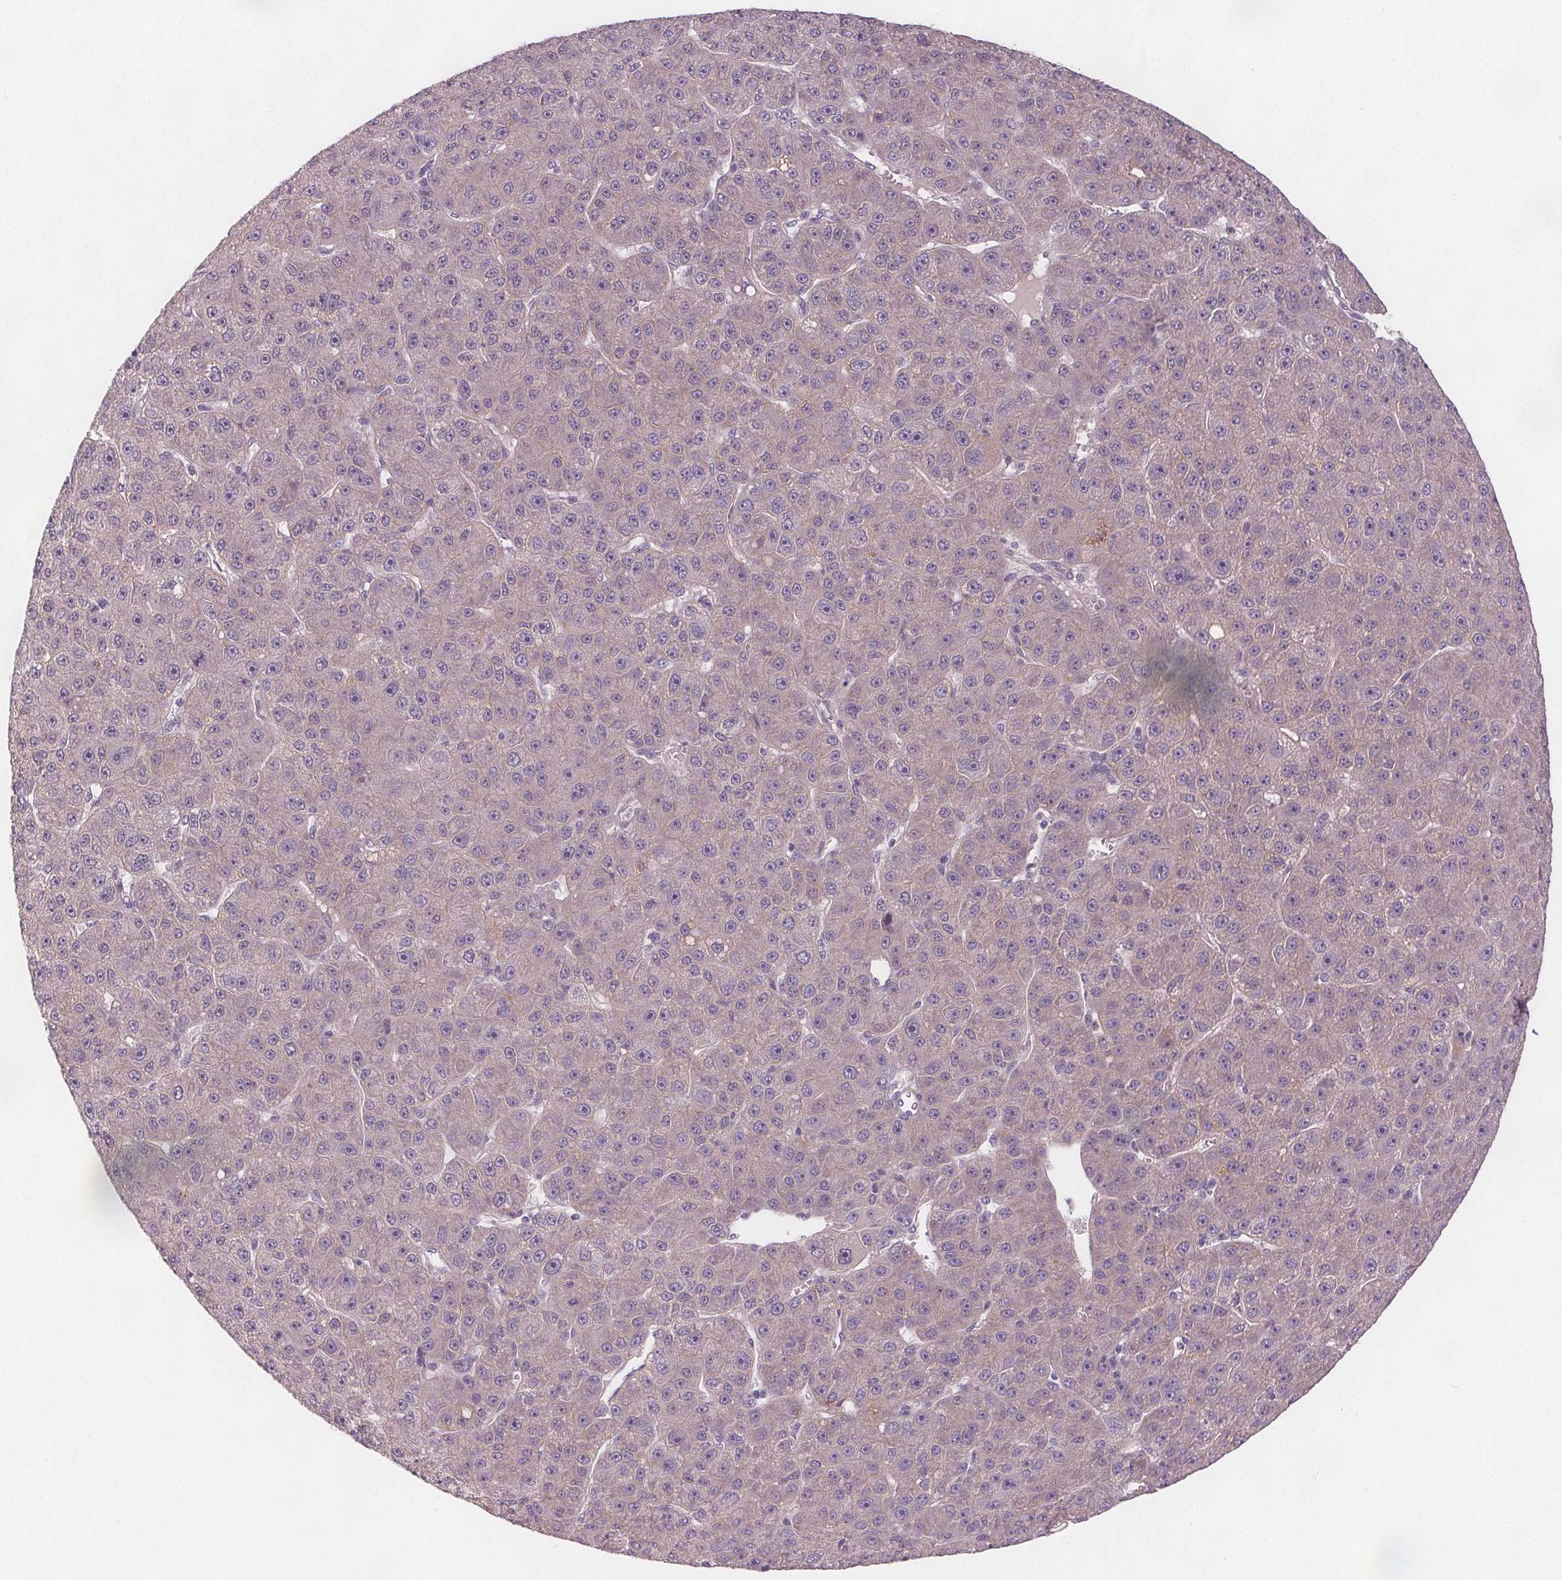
{"staining": {"intensity": "negative", "quantity": "none", "location": "none"}, "tissue": "liver cancer", "cell_type": "Tumor cells", "image_type": "cancer", "snomed": [{"axis": "morphology", "description": "Carcinoma, Hepatocellular, NOS"}, {"axis": "topography", "description": "Liver"}], "caption": "Liver cancer stained for a protein using immunohistochemistry (IHC) reveals no staining tumor cells.", "gene": "VNN1", "patient": {"sex": "male", "age": 67}}